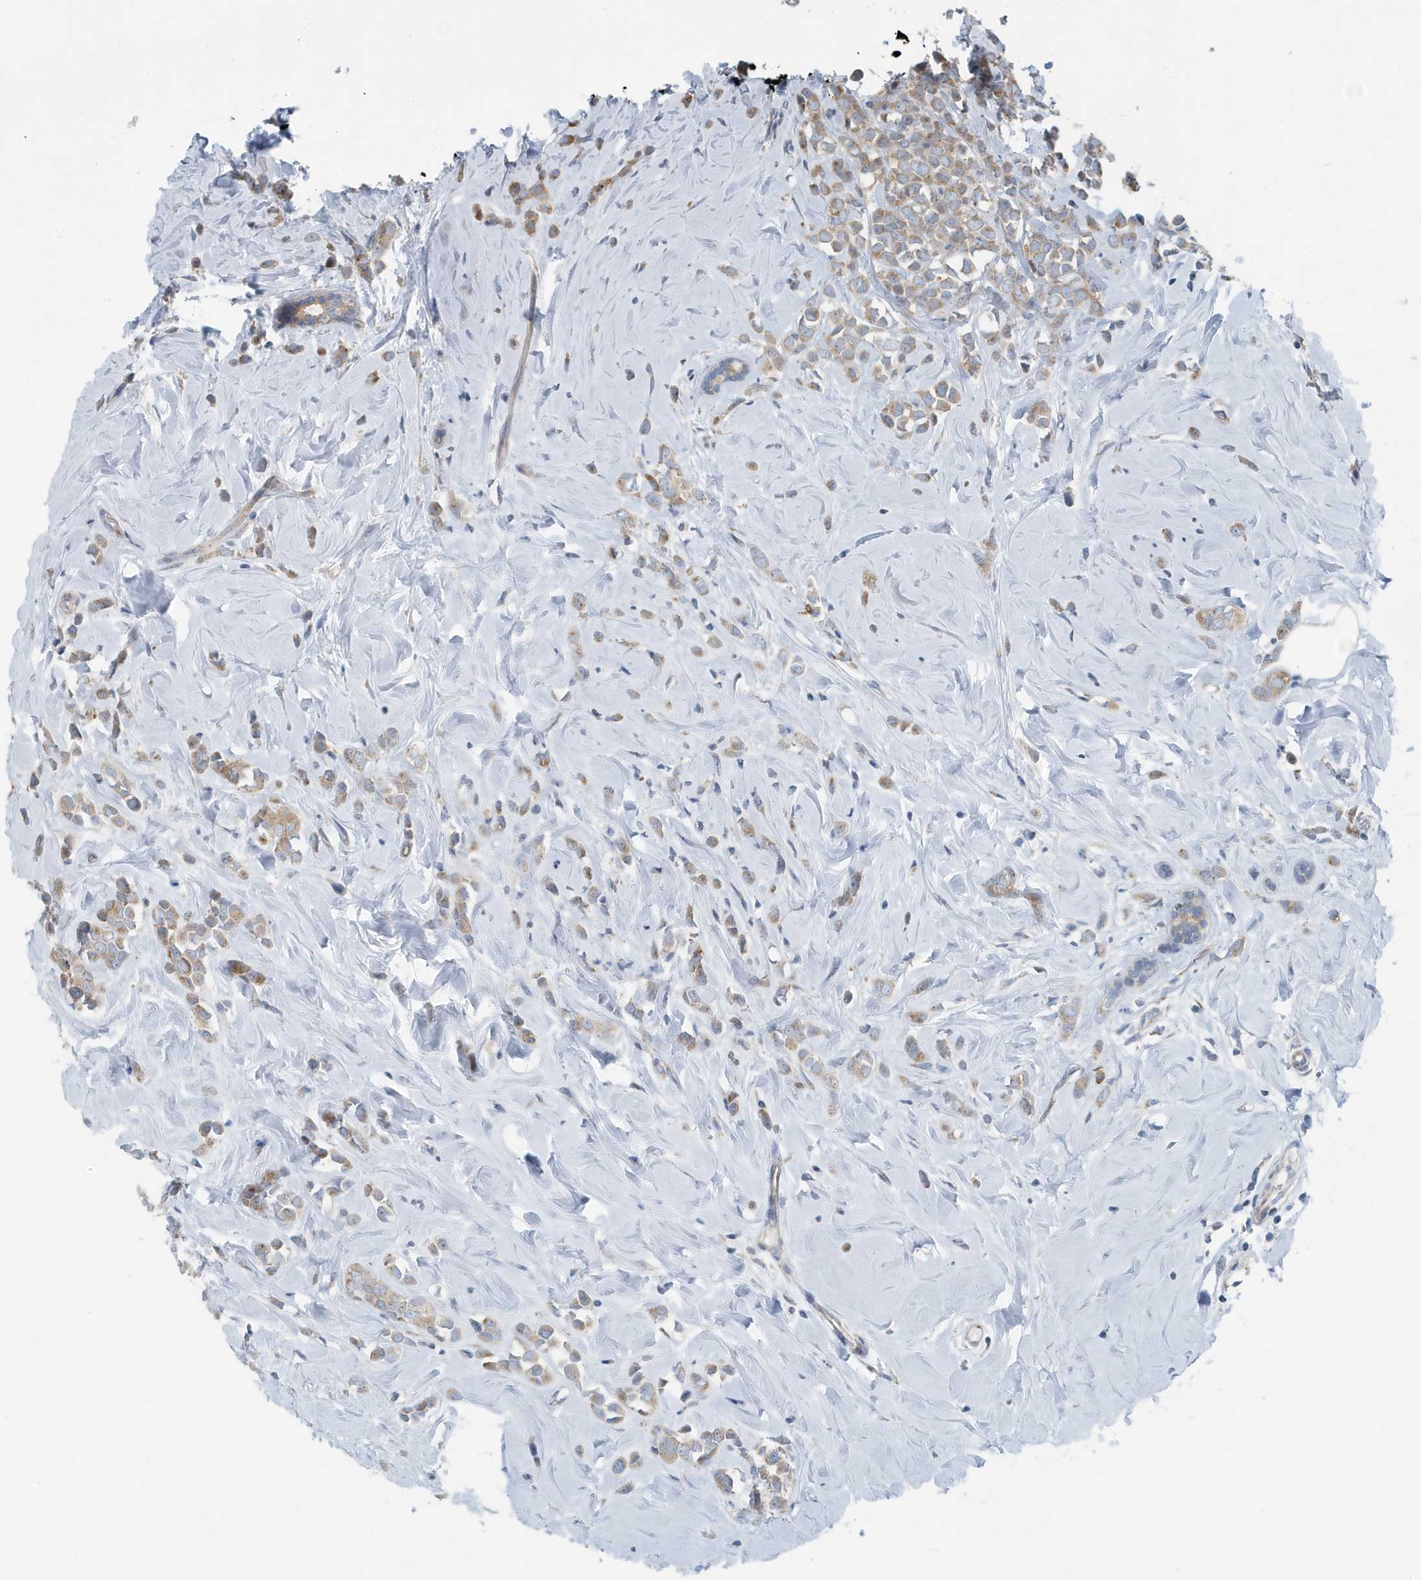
{"staining": {"intensity": "moderate", "quantity": ">75%", "location": "cytoplasmic/membranous"}, "tissue": "breast cancer", "cell_type": "Tumor cells", "image_type": "cancer", "snomed": [{"axis": "morphology", "description": "Lobular carcinoma"}, {"axis": "topography", "description": "Breast"}], "caption": "Immunohistochemistry staining of breast lobular carcinoma, which displays medium levels of moderate cytoplasmic/membranous staining in about >75% of tumor cells indicating moderate cytoplasmic/membranous protein positivity. The staining was performed using DAB (3,3'-diaminobenzidine) (brown) for protein detection and nuclei were counterstained in hematoxylin (blue).", "gene": "PPM1M", "patient": {"sex": "female", "age": 47}}